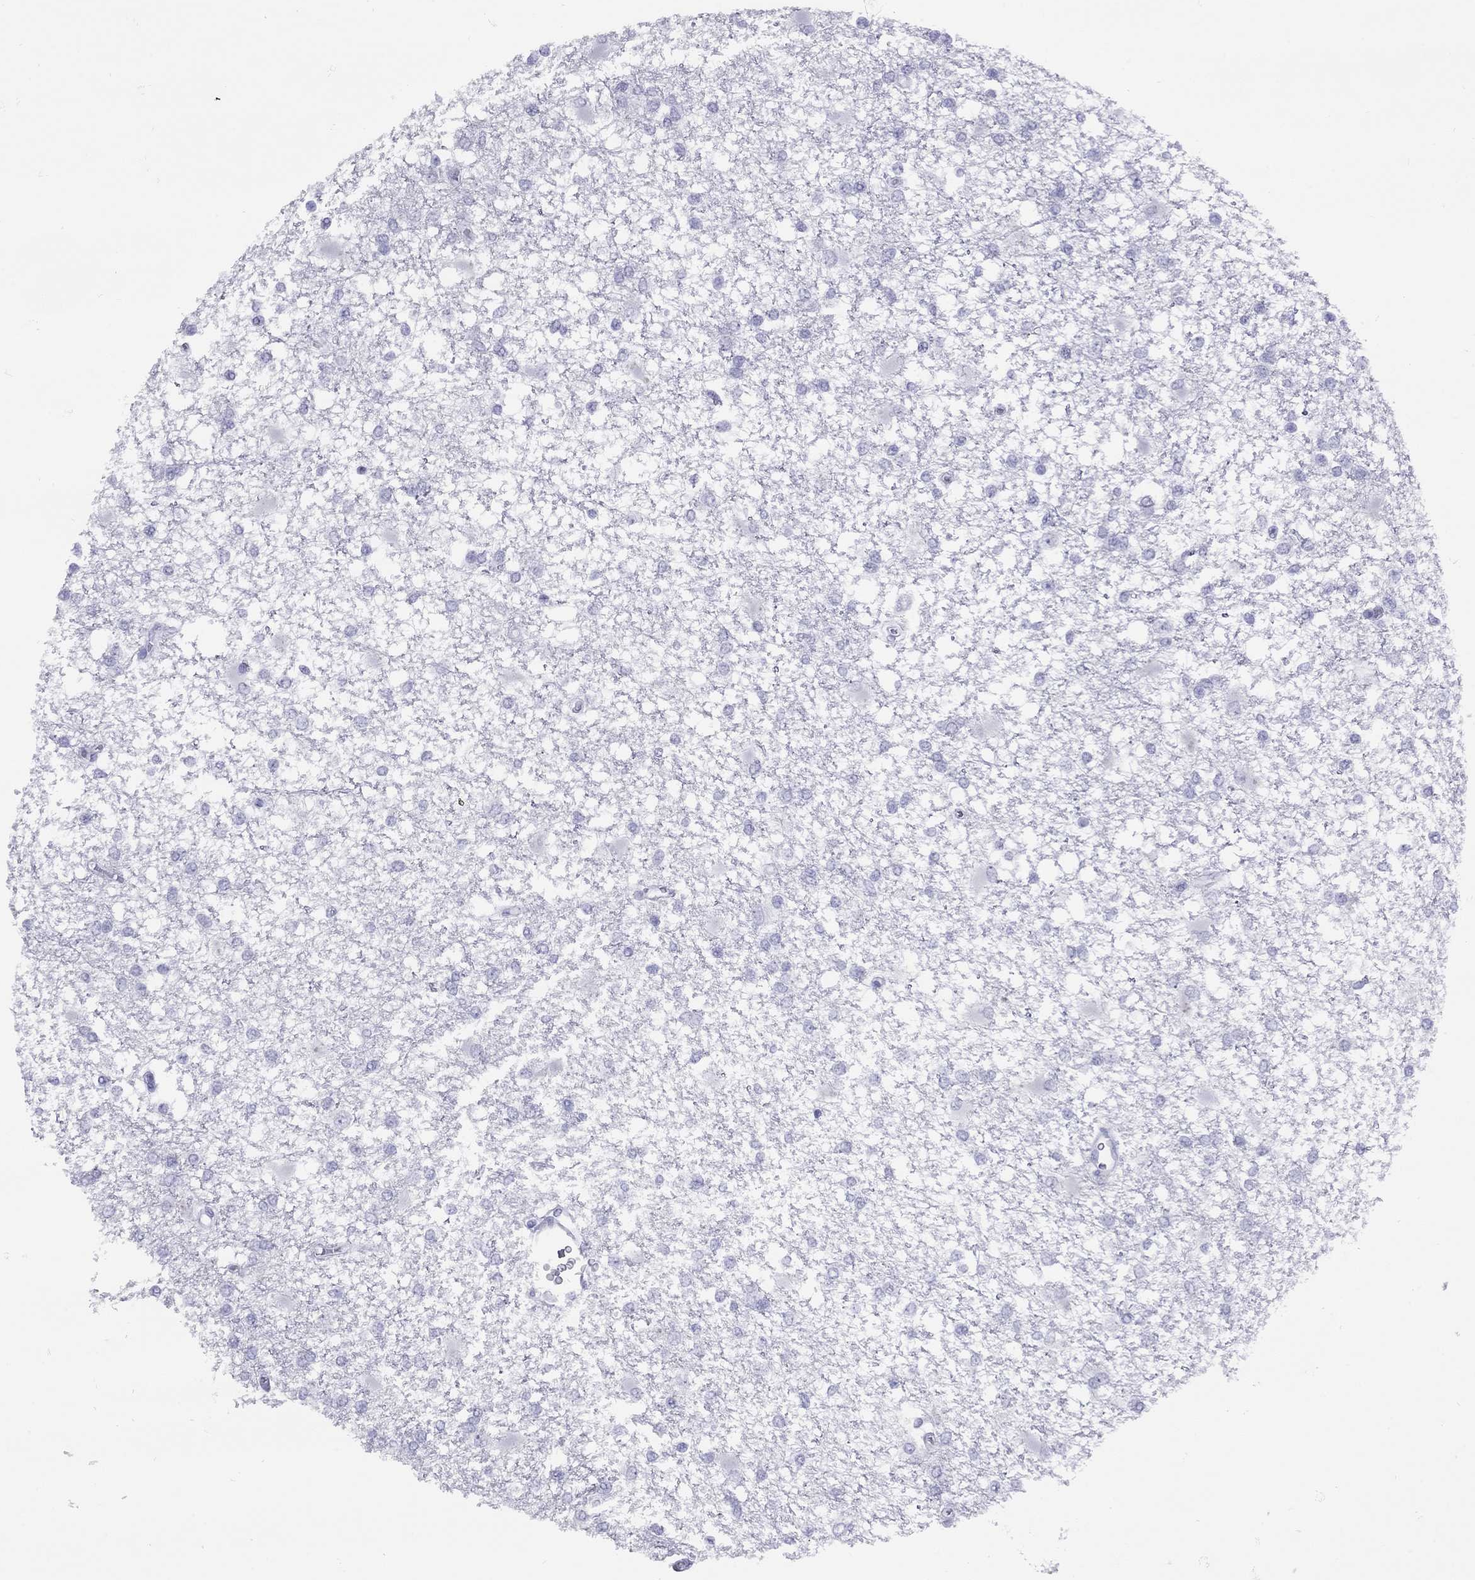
{"staining": {"intensity": "negative", "quantity": "none", "location": "none"}, "tissue": "glioma", "cell_type": "Tumor cells", "image_type": "cancer", "snomed": [{"axis": "morphology", "description": "Glioma, malignant, High grade"}, {"axis": "topography", "description": "Cerebral cortex"}], "caption": "A micrograph of glioma stained for a protein reveals no brown staining in tumor cells. (Brightfield microscopy of DAB (3,3'-diaminobenzidine) IHC at high magnification).", "gene": "LYAR", "patient": {"sex": "male", "age": 79}}